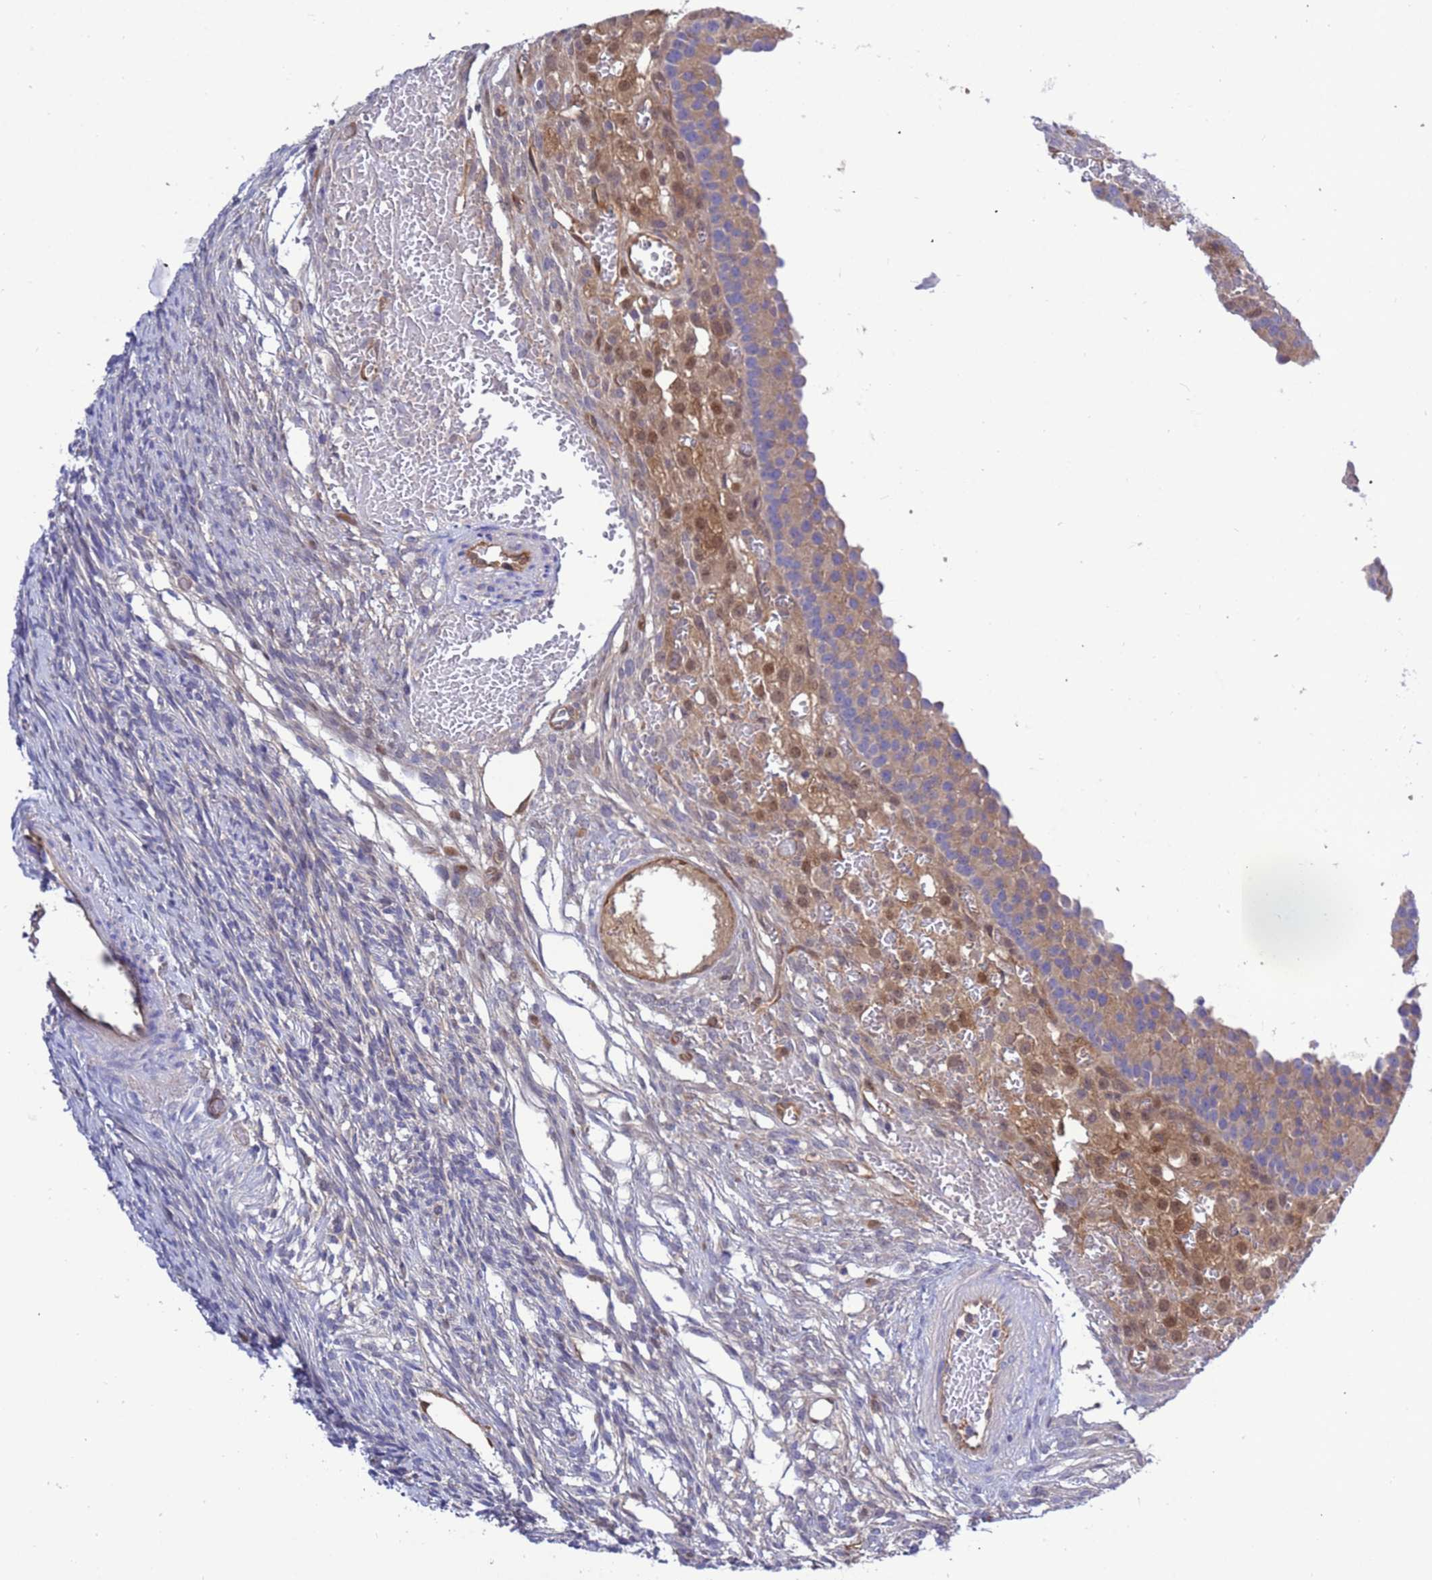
{"staining": {"intensity": "negative", "quantity": "none", "location": "none"}, "tissue": "ovary", "cell_type": "Ovarian stroma cells", "image_type": "normal", "snomed": [{"axis": "morphology", "description": "Normal tissue, NOS"}, {"axis": "topography", "description": "Ovary"}], "caption": "IHC of unremarkable human ovary displays no expression in ovarian stroma cells.", "gene": "FOXRED1", "patient": {"sex": "female", "age": 39}}